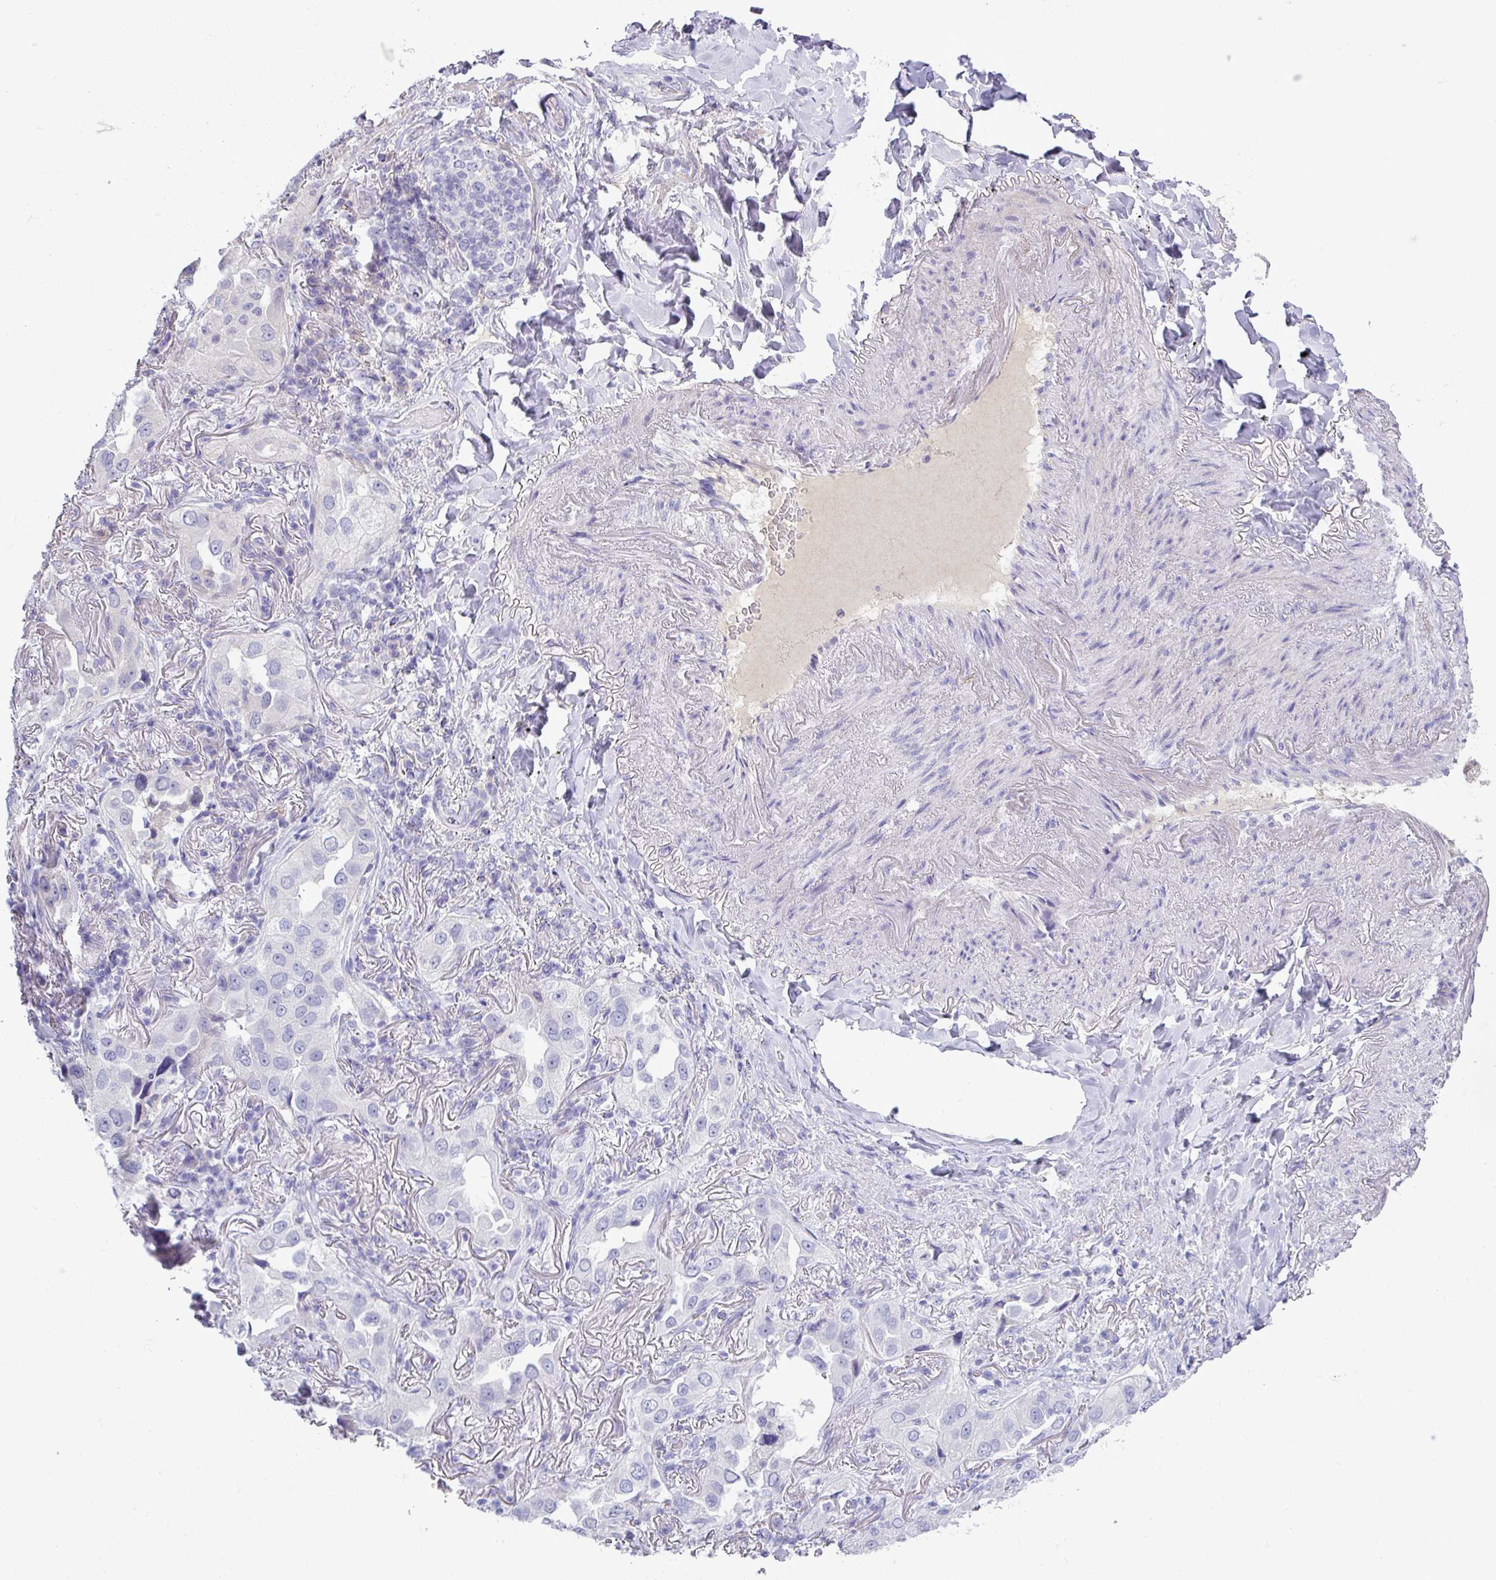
{"staining": {"intensity": "negative", "quantity": "none", "location": "none"}, "tissue": "lung cancer", "cell_type": "Tumor cells", "image_type": "cancer", "snomed": [{"axis": "morphology", "description": "Adenocarcinoma, NOS"}, {"axis": "topography", "description": "Lung"}], "caption": "A micrograph of human lung cancer (adenocarcinoma) is negative for staining in tumor cells.", "gene": "TNFSF12", "patient": {"sex": "female", "age": 69}}